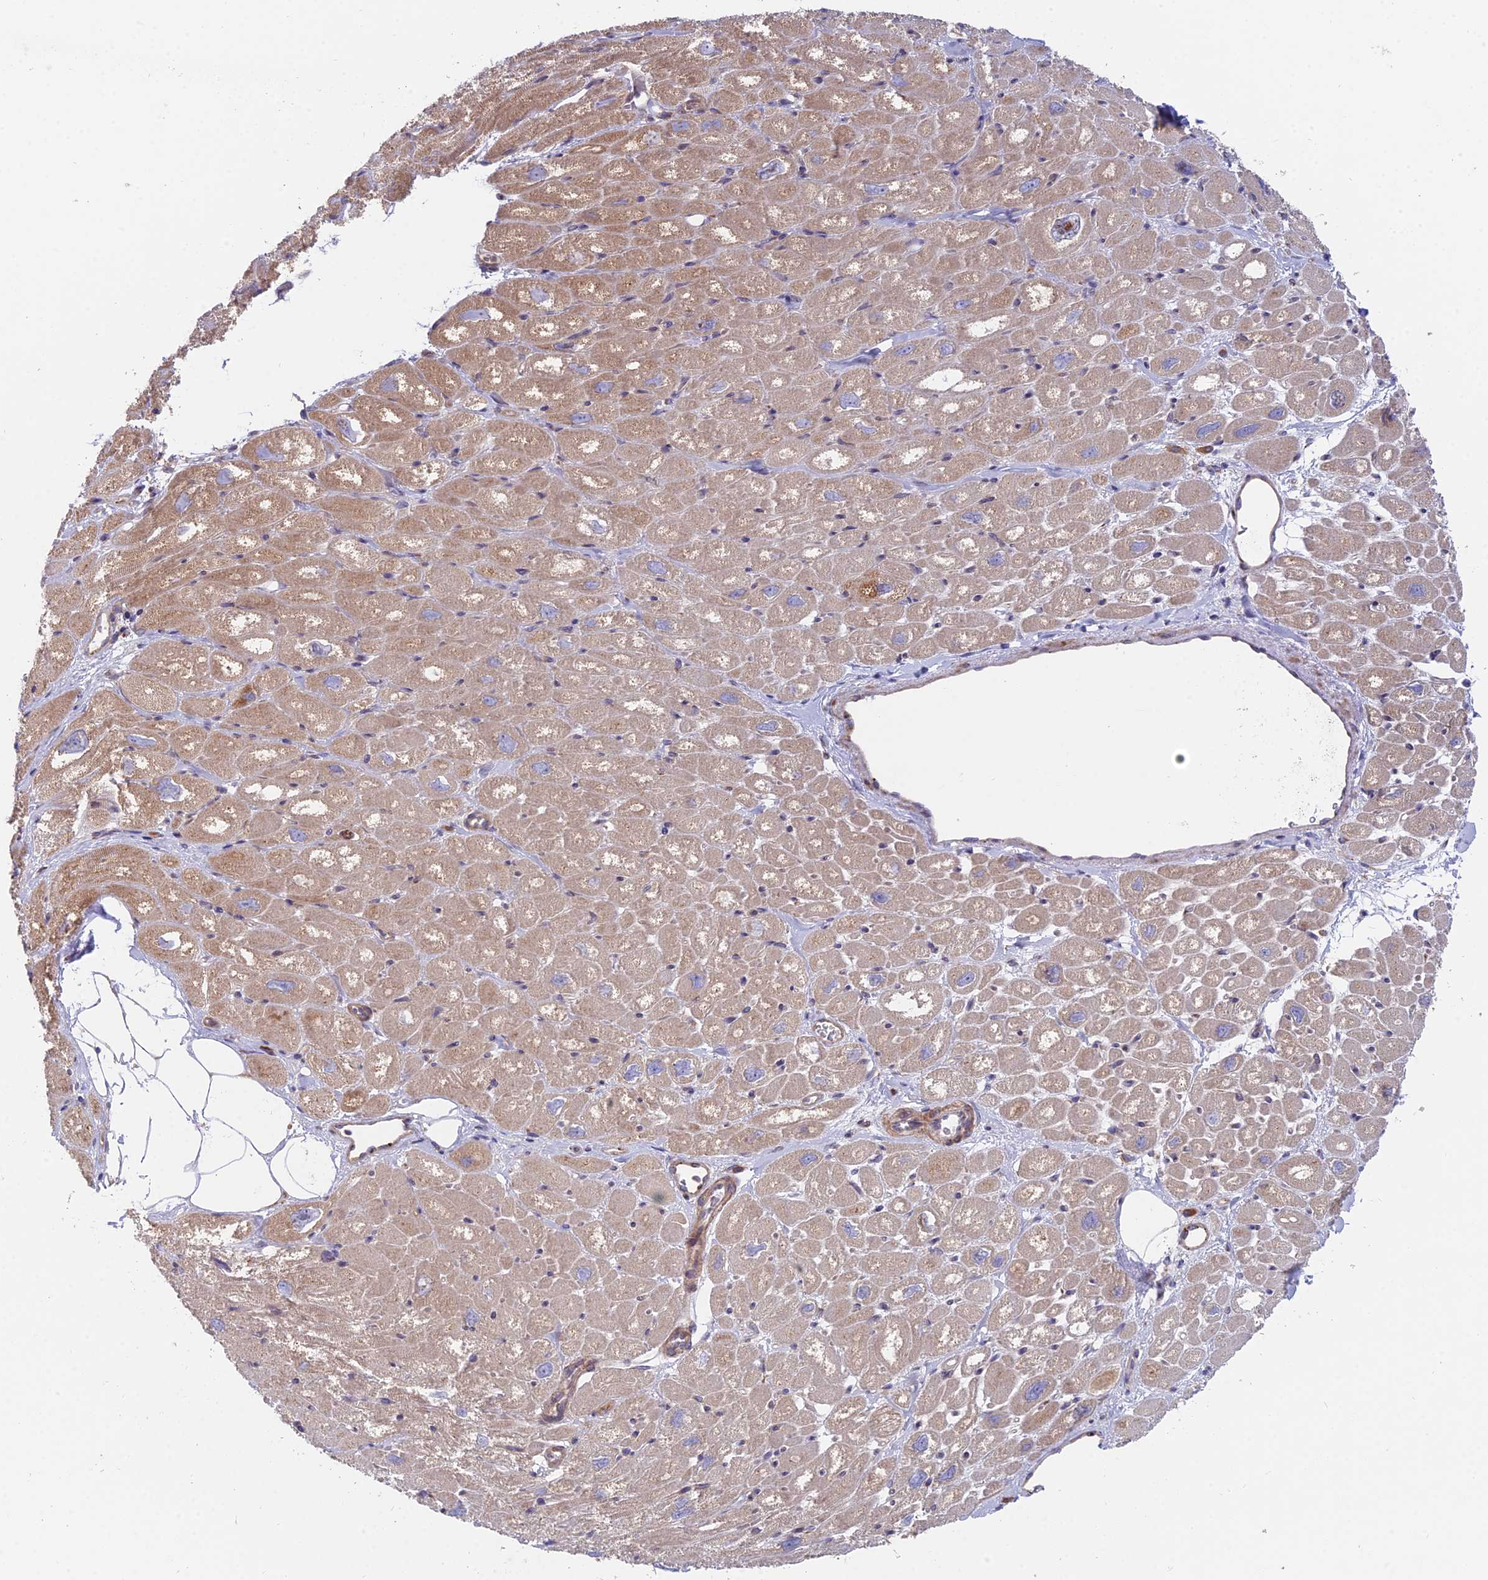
{"staining": {"intensity": "moderate", "quantity": "<25%", "location": "cytoplasmic/membranous"}, "tissue": "heart muscle", "cell_type": "Cardiomyocytes", "image_type": "normal", "snomed": [{"axis": "morphology", "description": "Normal tissue, NOS"}, {"axis": "topography", "description": "Heart"}], "caption": "Unremarkable heart muscle was stained to show a protein in brown. There is low levels of moderate cytoplasmic/membranous expression in approximately <25% of cardiomyocytes.", "gene": "TBC1D20", "patient": {"sex": "male", "age": 50}}